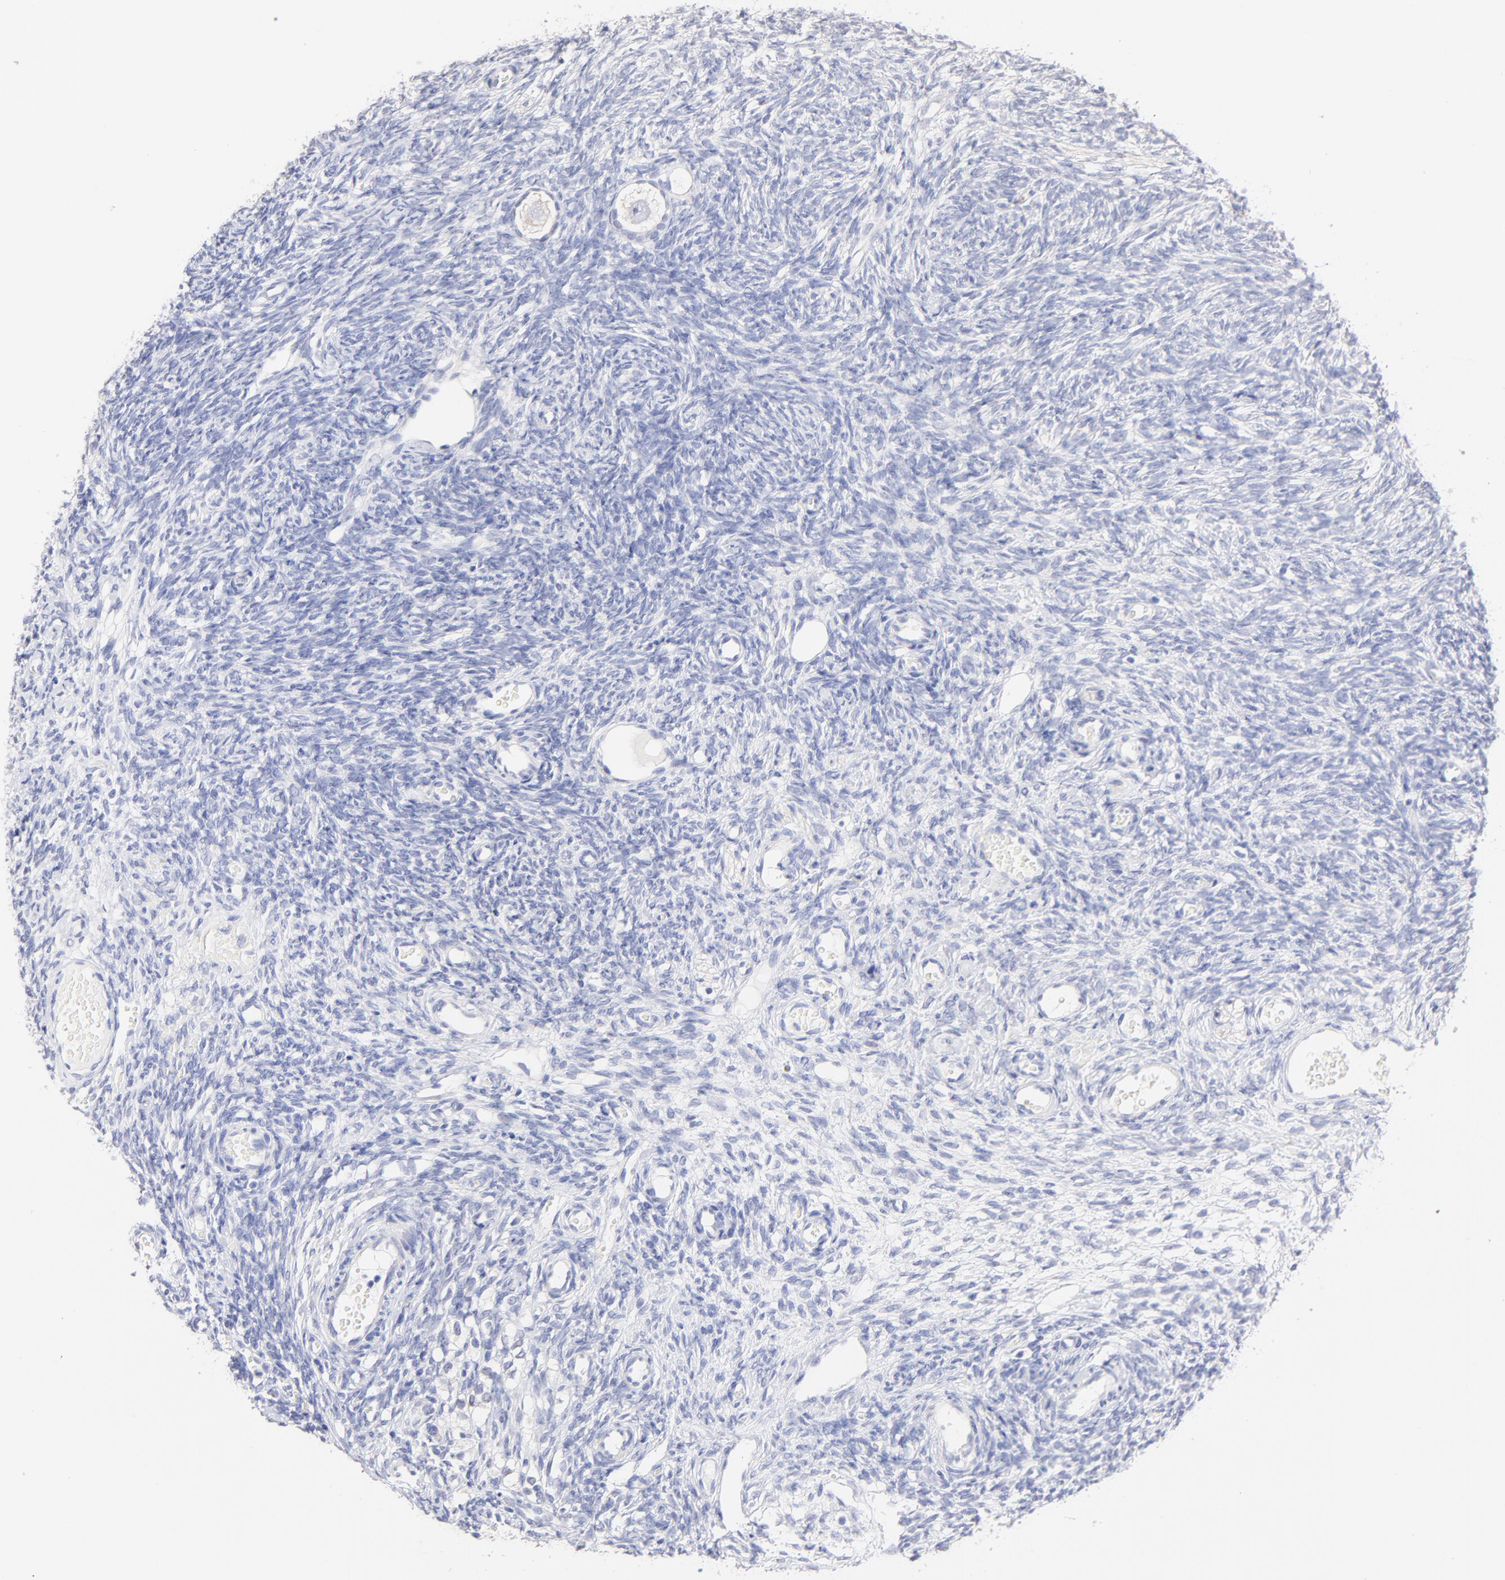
{"staining": {"intensity": "negative", "quantity": "none", "location": "none"}, "tissue": "ovary", "cell_type": "Follicle cells", "image_type": "normal", "snomed": [{"axis": "morphology", "description": "Normal tissue, NOS"}, {"axis": "topography", "description": "Ovary"}], "caption": "An image of ovary stained for a protein demonstrates no brown staining in follicle cells. (Brightfield microscopy of DAB immunohistochemistry at high magnification).", "gene": "CFAP57", "patient": {"sex": "female", "age": 35}}